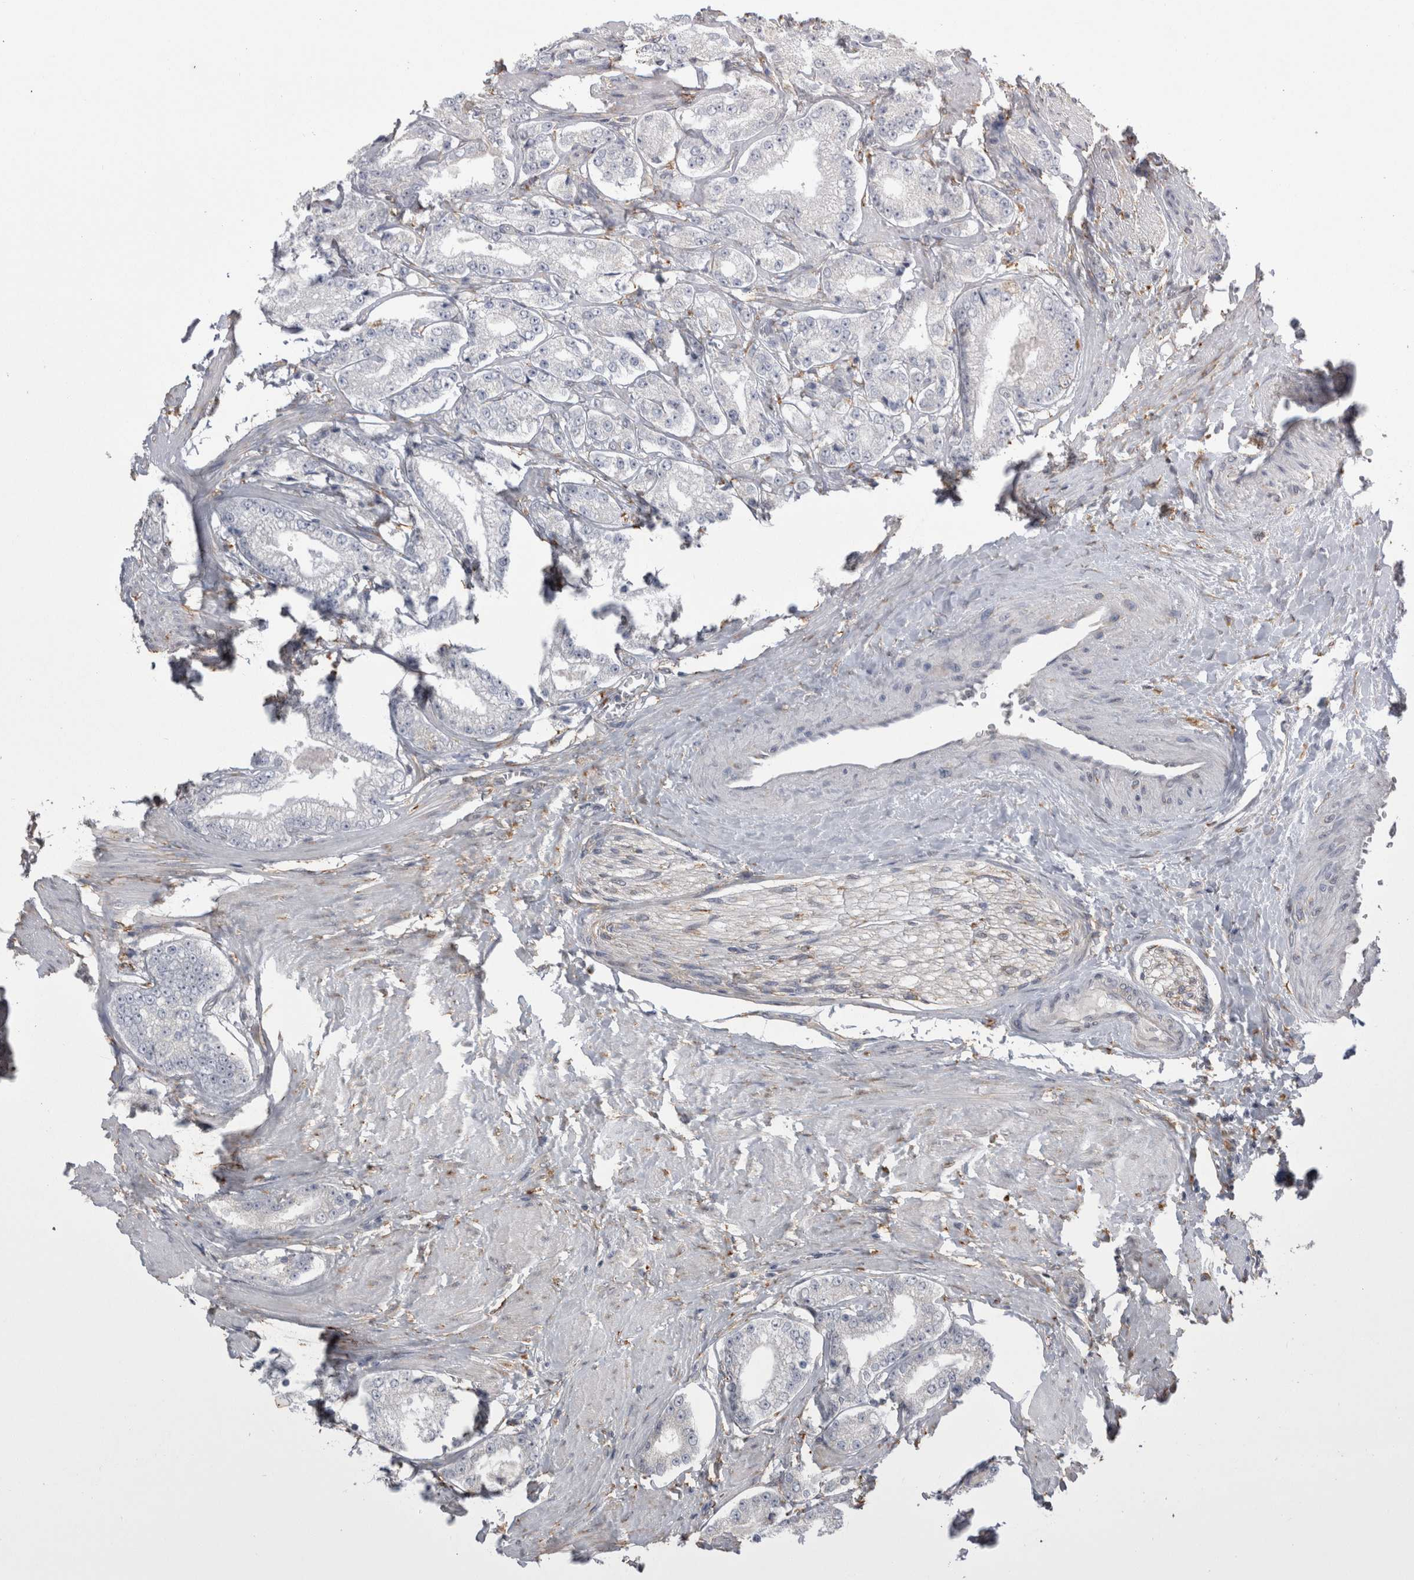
{"staining": {"intensity": "negative", "quantity": "none", "location": "none"}, "tissue": "prostate cancer", "cell_type": "Tumor cells", "image_type": "cancer", "snomed": [{"axis": "morphology", "description": "Adenocarcinoma, Low grade"}, {"axis": "topography", "description": "Prostate"}], "caption": "A high-resolution image shows immunohistochemistry staining of adenocarcinoma (low-grade) (prostate), which displays no significant expression in tumor cells. The staining is performed using DAB brown chromogen with nuclei counter-stained in using hematoxylin.", "gene": "LRPAP1", "patient": {"sex": "male", "age": 63}}